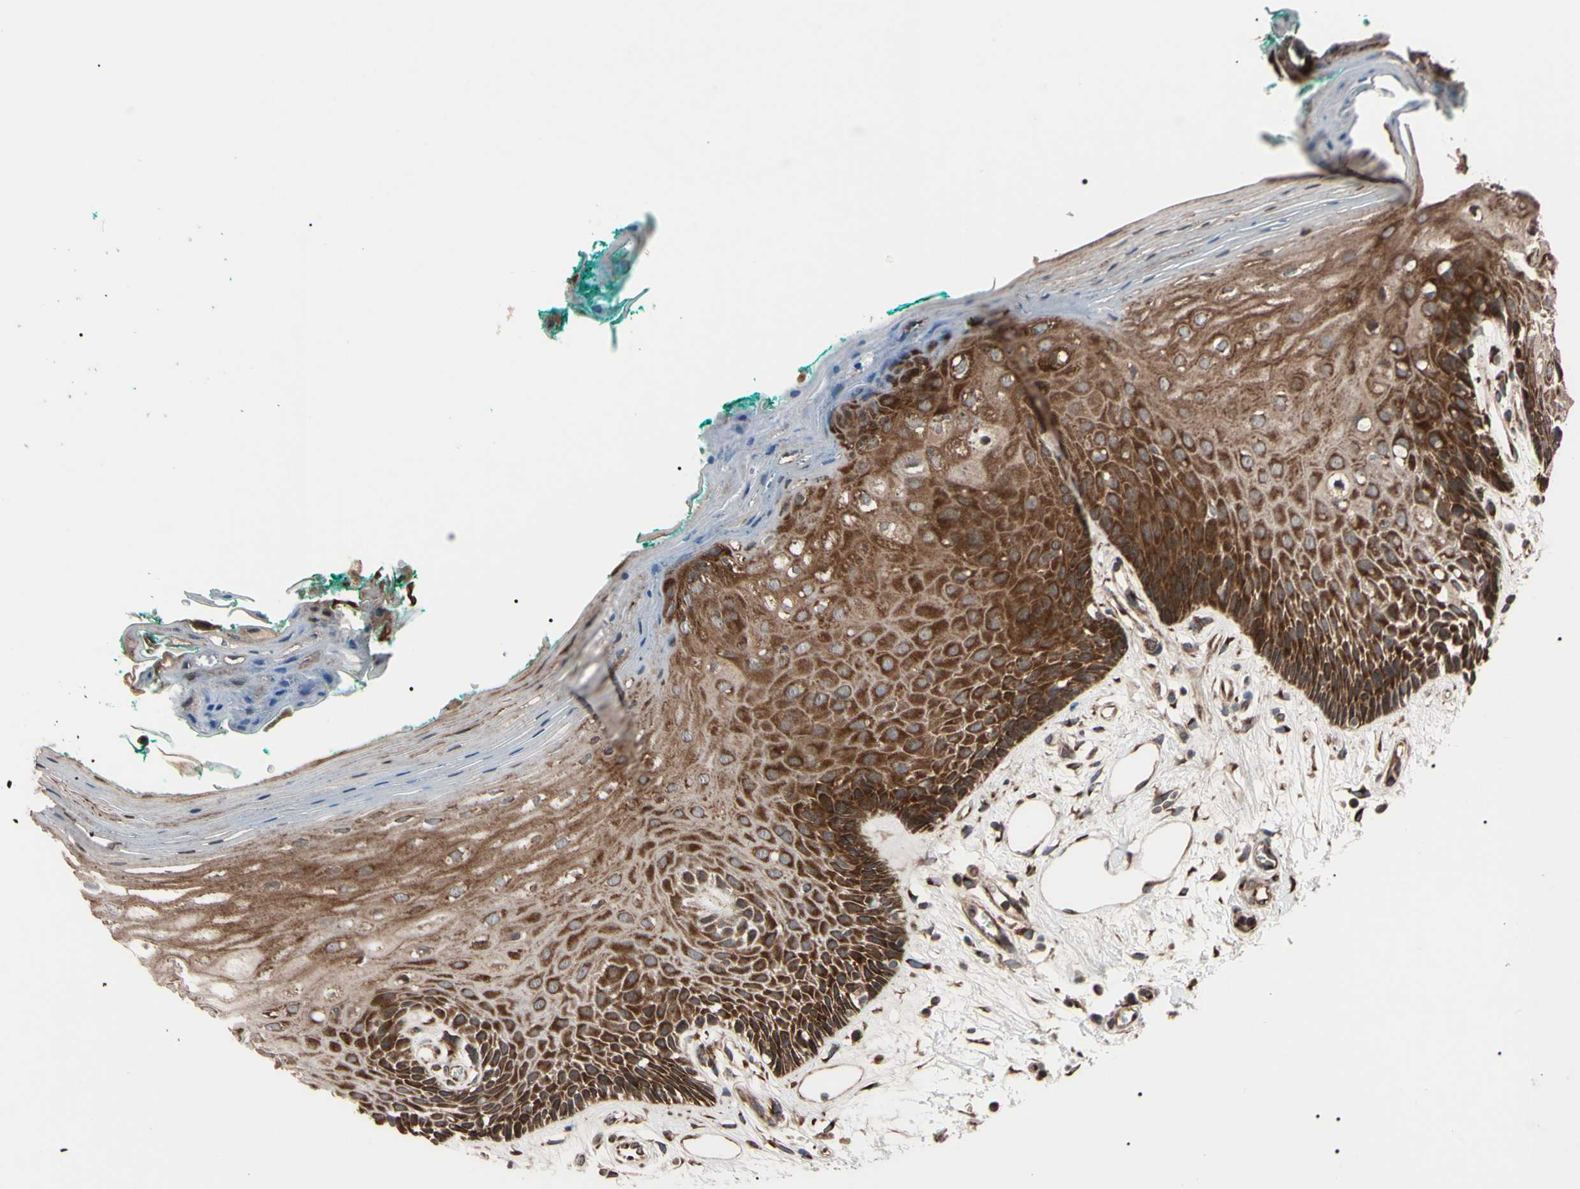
{"staining": {"intensity": "strong", "quantity": ">75%", "location": "cytoplasmic/membranous"}, "tissue": "oral mucosa", "cell_type": "Squamous epithelial cells", "image_type": "normal", "snomed": [{"axis": "morphology", "description": "Normal tissue, NOS"}, {"axis": "topography", "description": "Skeletal muscle"}, {"axis": "topography", "description": "Oral tissue"}, {"axis": "topography", "description": "Peripheral nerve tissue"}], "caption": "The micrograph reveals immunohistochemical staining of unremarkable oral mucosa. There is strong cytoplasmic/membranous staining is appreciated in approximately >75% of squamous epithelial cells. (DAB (3,3'-diaminobenzidine) IHC with brightfield microscopy, high magnification).", "gene": "GUCY1B1", "patient": {"sex": "female", "age": 84}}